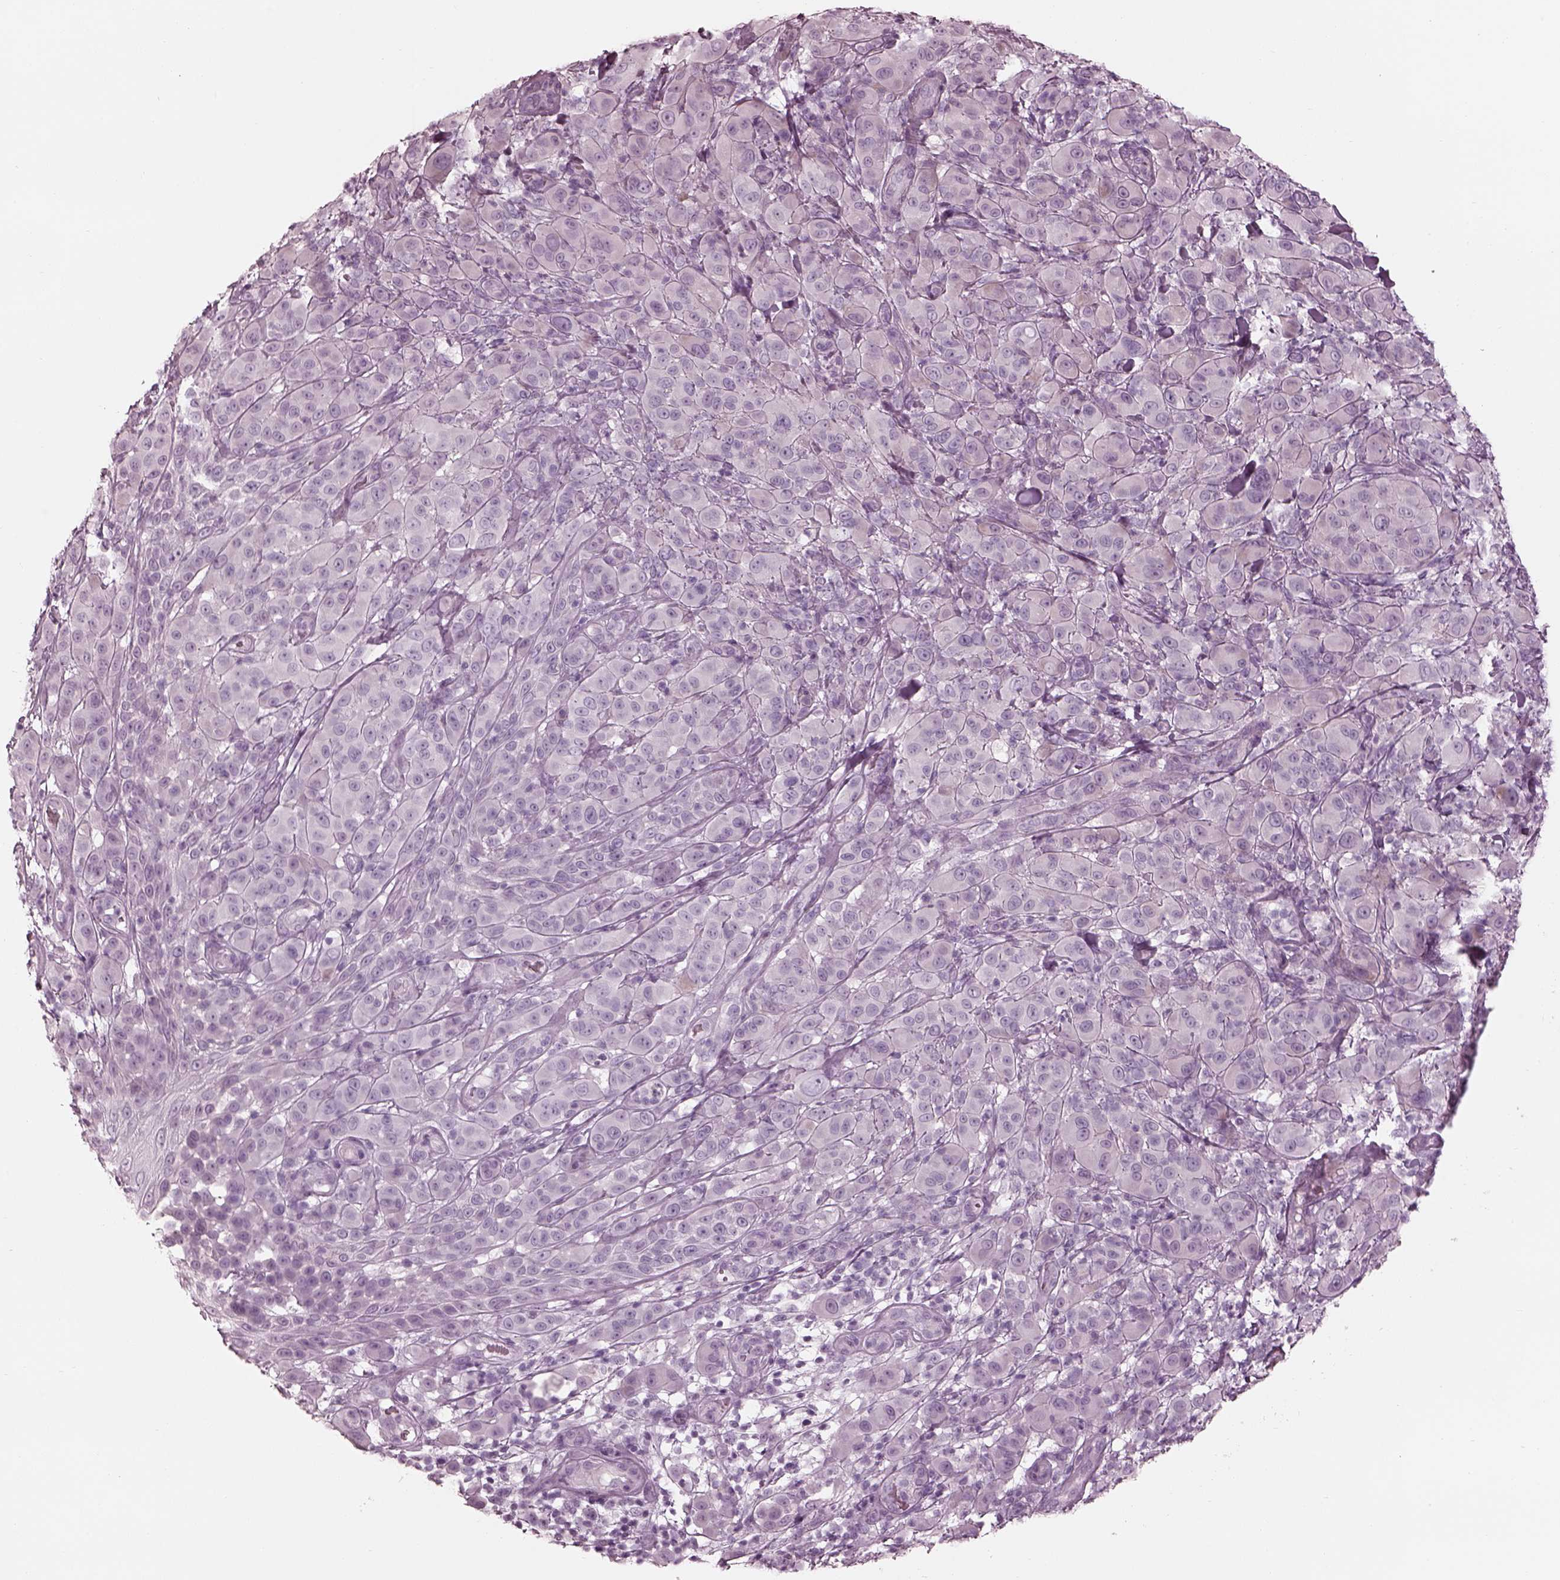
{"staining": {"intensity": "negative", "quantity": "none", "location": "none"}, "tissue": "melanoma", "cell_type": "Tumor cells", "image_type": "cancer", "snomed": [{"axis": "morphology", "description": "Malignant melanoma, NOS"}, {"axis": "topography", "description": "Skin"}], "caption": "The micrograph displays no significant positivity in tumor cells of melanoma.", "gene": "CADM2", "patient": {"sex": "female", "age": 87}}